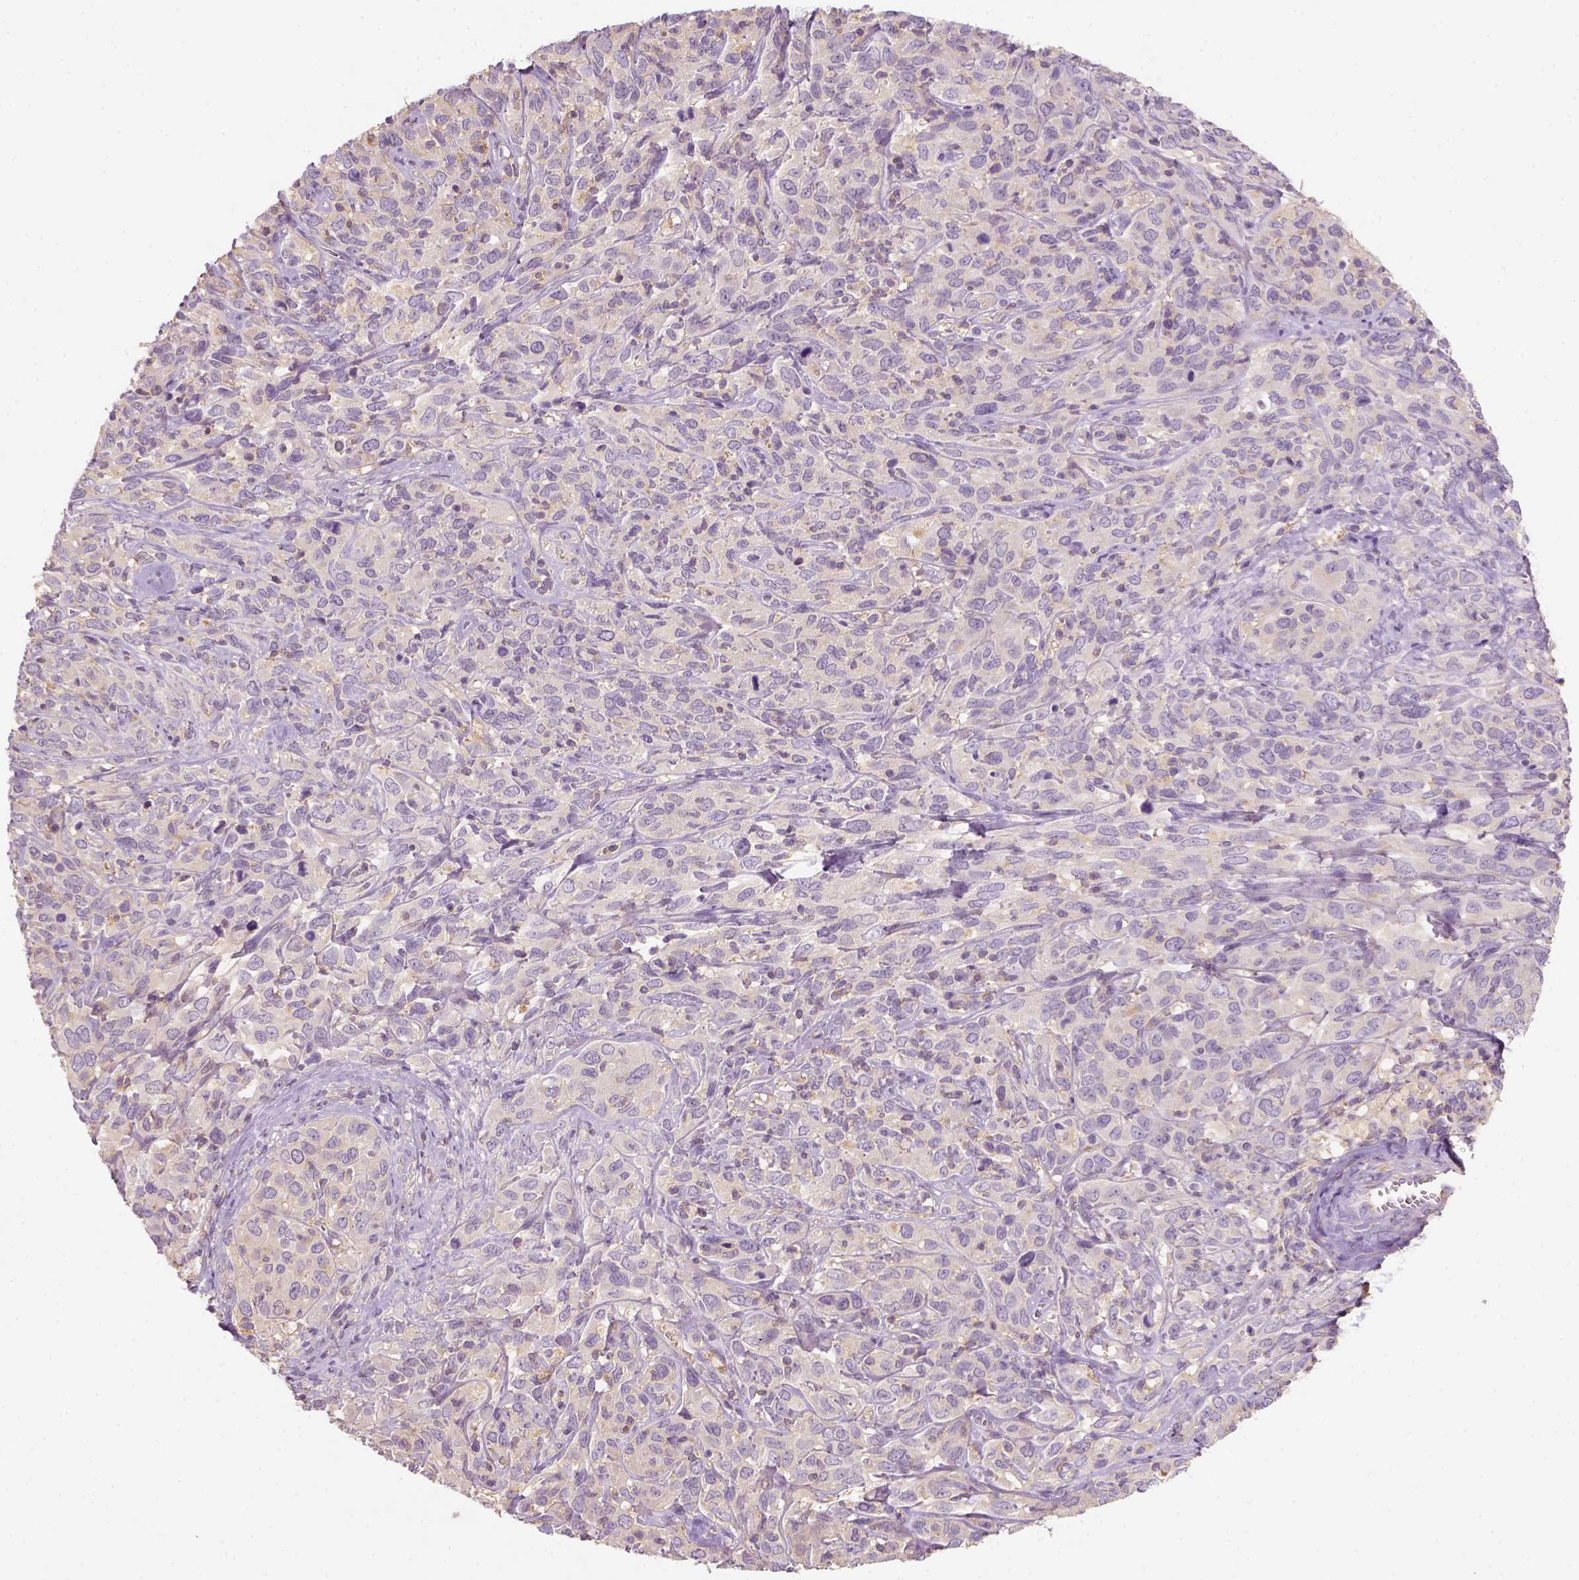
{"staining": {"intensity": "negative", "quantity": "none", "location": "none"}, "tissue": "cervical cancer", "cell_type": "Tumor cells", "image_type": "cancer", "snomed": [{"axis": "morphology", "description": "Normal tissue, NOS"}, {"axis": "morphology", "description": "Squamous cell carcinoma, NOS"}, {"axis": "topography", "description": "Cervix"}], "caption": "An immunohistochemistry histopathology image of squamous cell carcinoma (cervical) is shown. There is no staining in tumor cells of squamous cell carcinoma (cervical). (DAB (3,3'-diaminobenzidine) immunohistochemistry (IHC) visualized using brightfield microscopy, high magnification).", "gene": "EPHB1", "patient": {"sex": "female", "age": 51}}